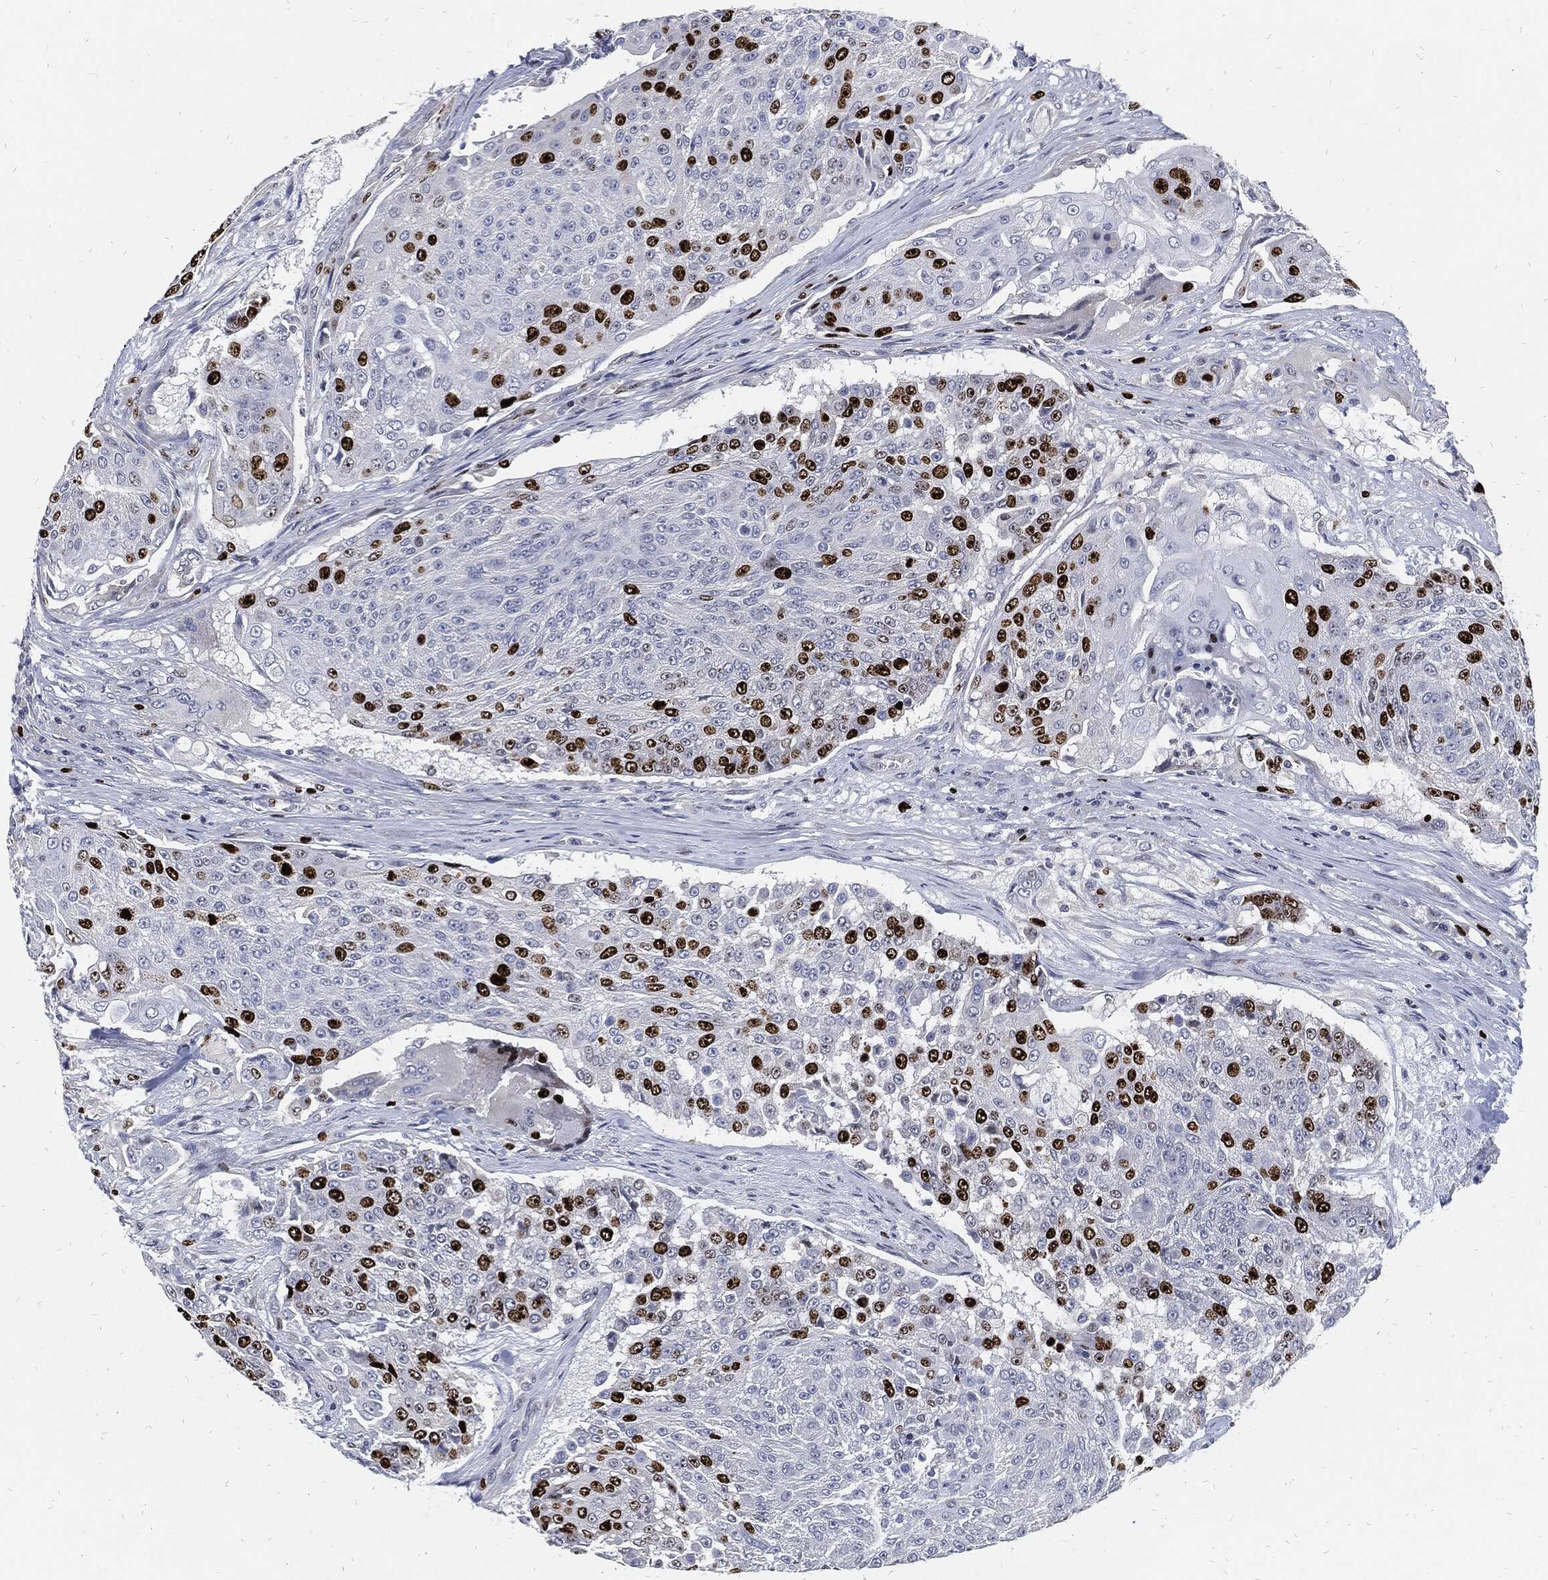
{"staining": {"intensity": "strong", "quantity": "25%-75%", "location": "nuclear"}, "tissue": "urothelial cancer", "cell_type": "Tumor cells", "image_type": "cancer", "snomed": [{"axis": "morphology", "description": "Urothelial carcinoma, High grade"}, {"axis": "topography", "description": "Urinary bladder"}], "caption": "High-magnification brightfield microscopy of urothelial cancer stained with DAB (brown) and counterstained with hematoxylin (blue). tumor cells exhibit strong nuclear positivity is identified in about25%-75% of cells.", "gene": "MKI67", "patient": {"sex": "female", "age": 63}}